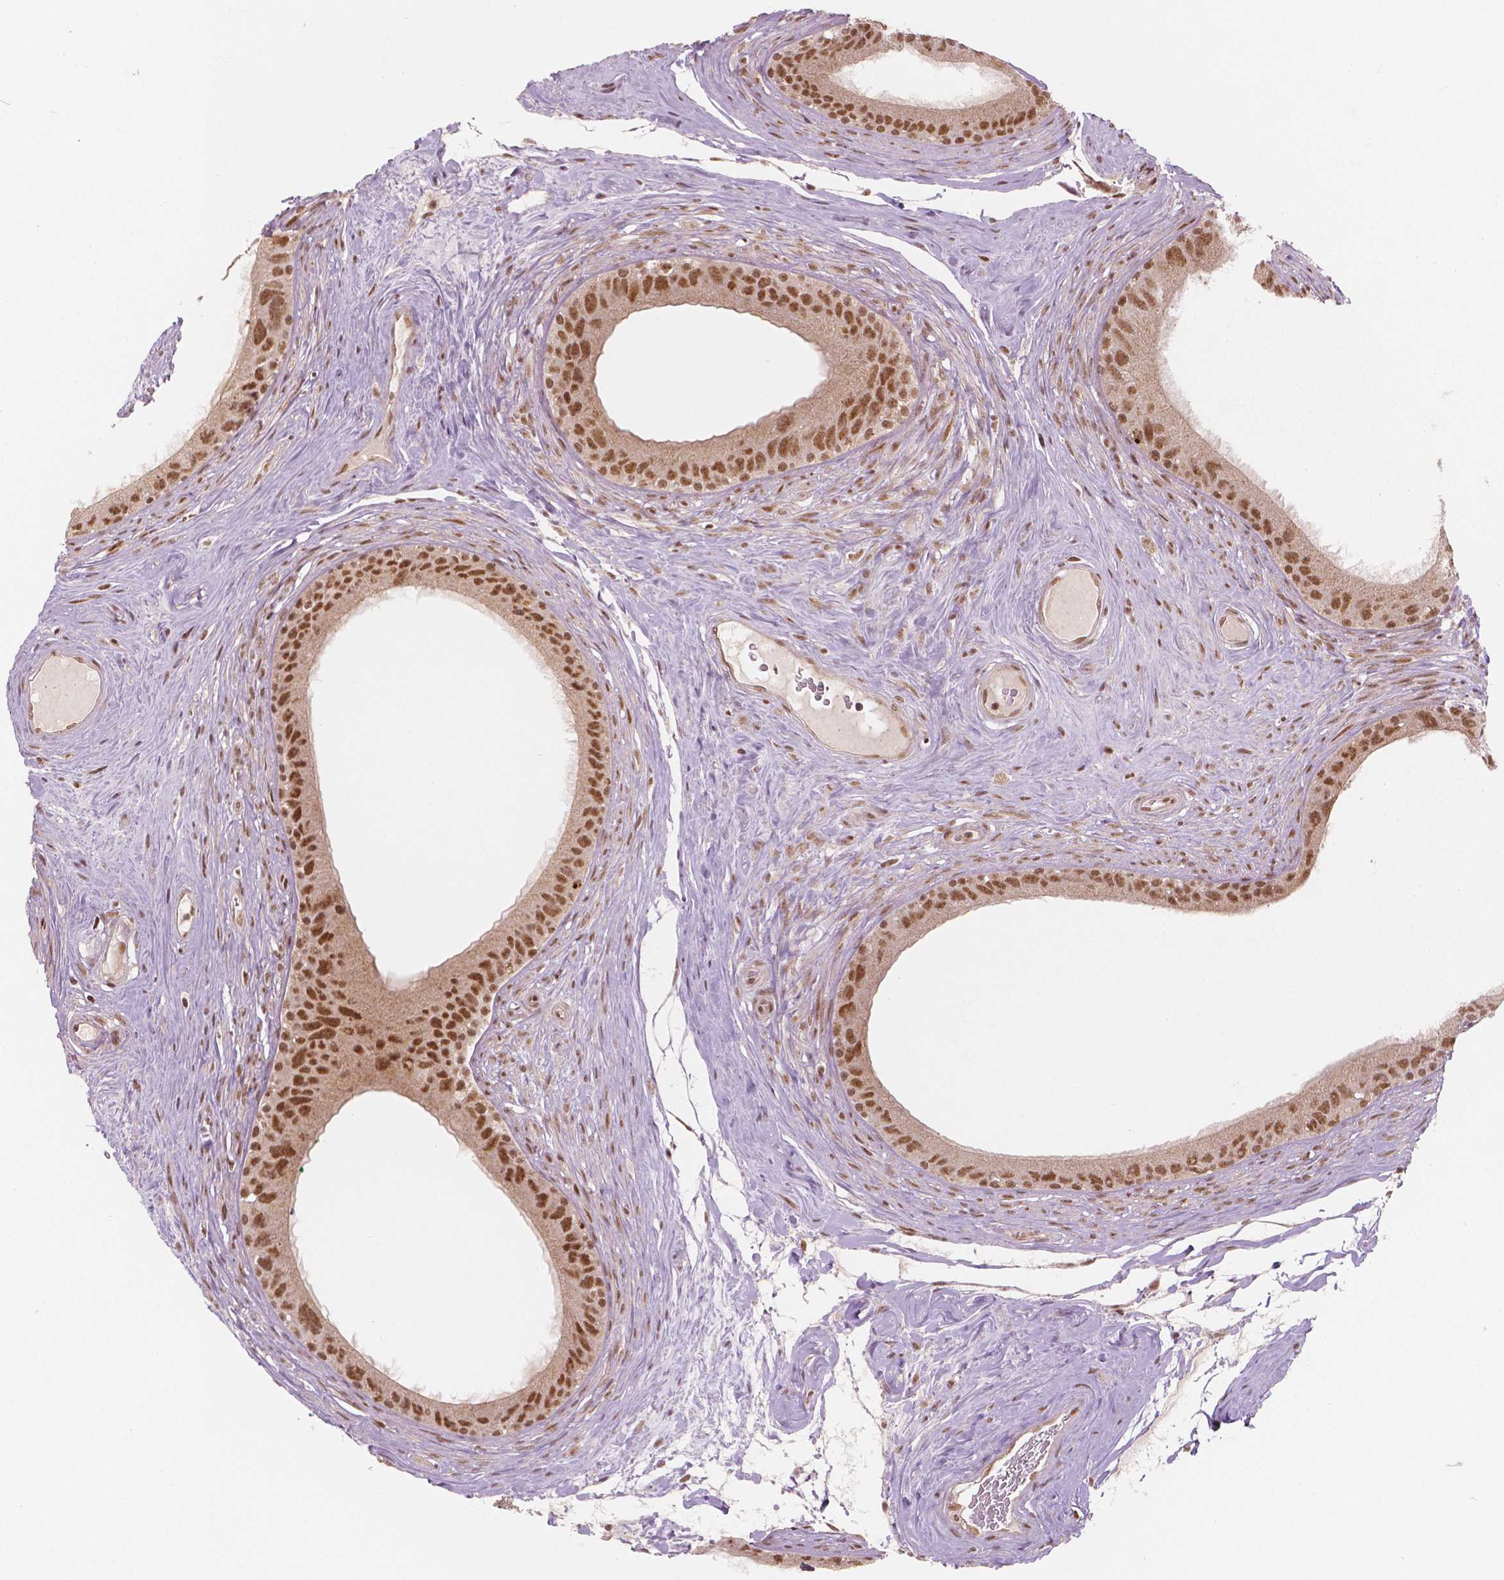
{"staining": {"intensity": "moderate", "quantity": ">75%", "location": "nuclear"}, "tissue": "epididymis", "cell_type": "Glandular cells", "image_type": "normal", "snomed": [{"axis": "morphology", "description": "Normal tissue, NOS"}, {"axis": "topography", "description": "Epididymis"}], "caption": "IHC micrograph of benign epididymis: human epididymis stained using immunohistochemistry shows medium levels of moderate protein expression localized specifically in the nuclear of glandular cells, appearing as a nuclear brown color.", "gene": "NSD2", "patient": {"sex": "male", "age": 59}}